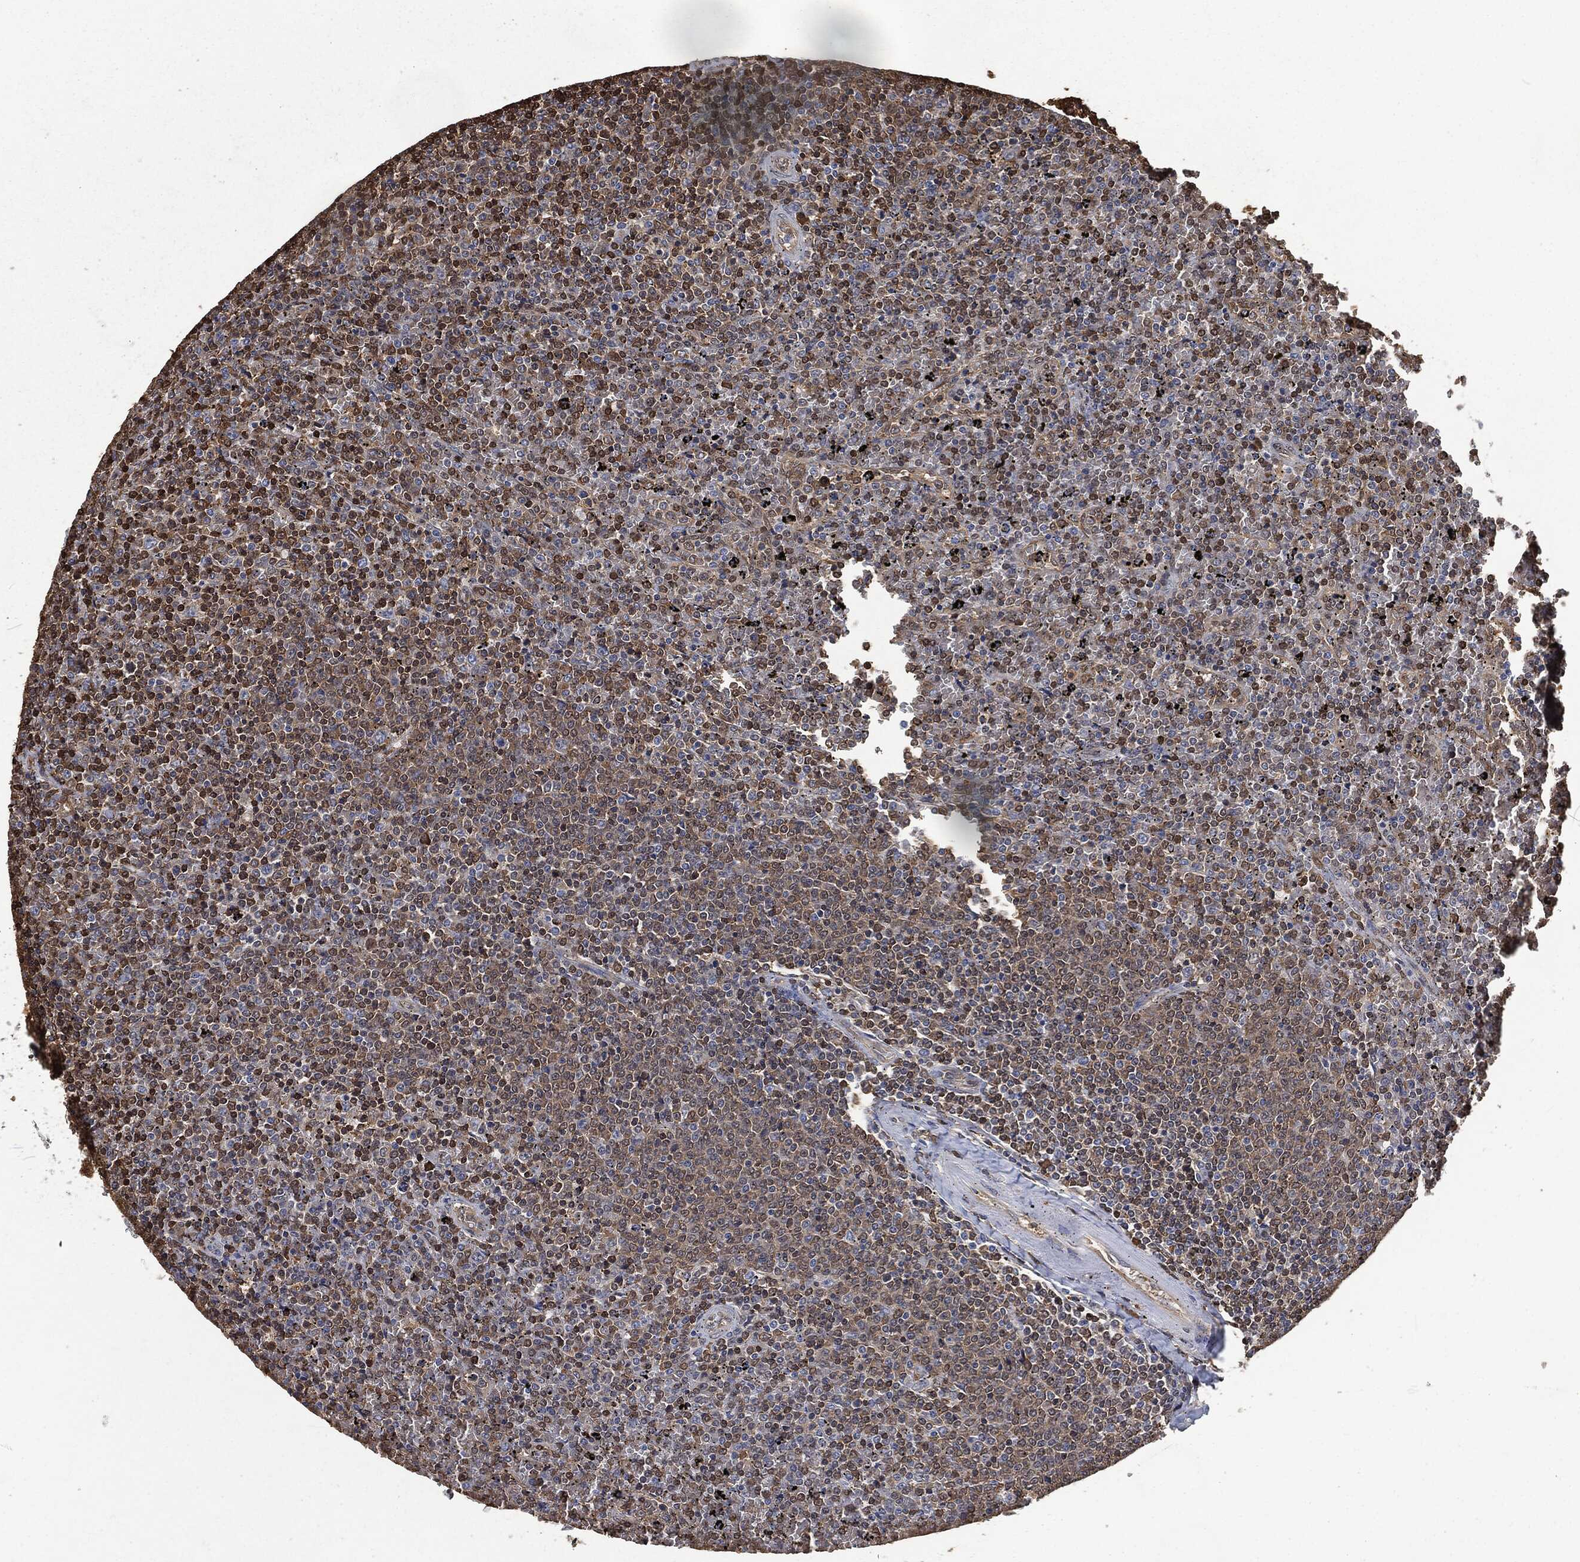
{"staining": {"intensity": "moderate", "quantity": "25%-75%", "location": "cytoplasmic/membranous,nuclear"}, "tissue": "lymphoma", "cell_type": "Tumor cells", "image_type": "cancer", "snomed": [{"axis": "morphology", "description": "Malignant lymphoma, non-Hodgkin's type, Low grade"}, {"axis": "topography", "description": "Spleen"}], "caption": "Human lymphoma stained with a brown dye displays moderate cytoplasmic/membranous and nuclear positive staining in approximately 25%-75% of tumor cells.", "gene": "PRDX4", "patient": {"sex": "female", "age": 77}}